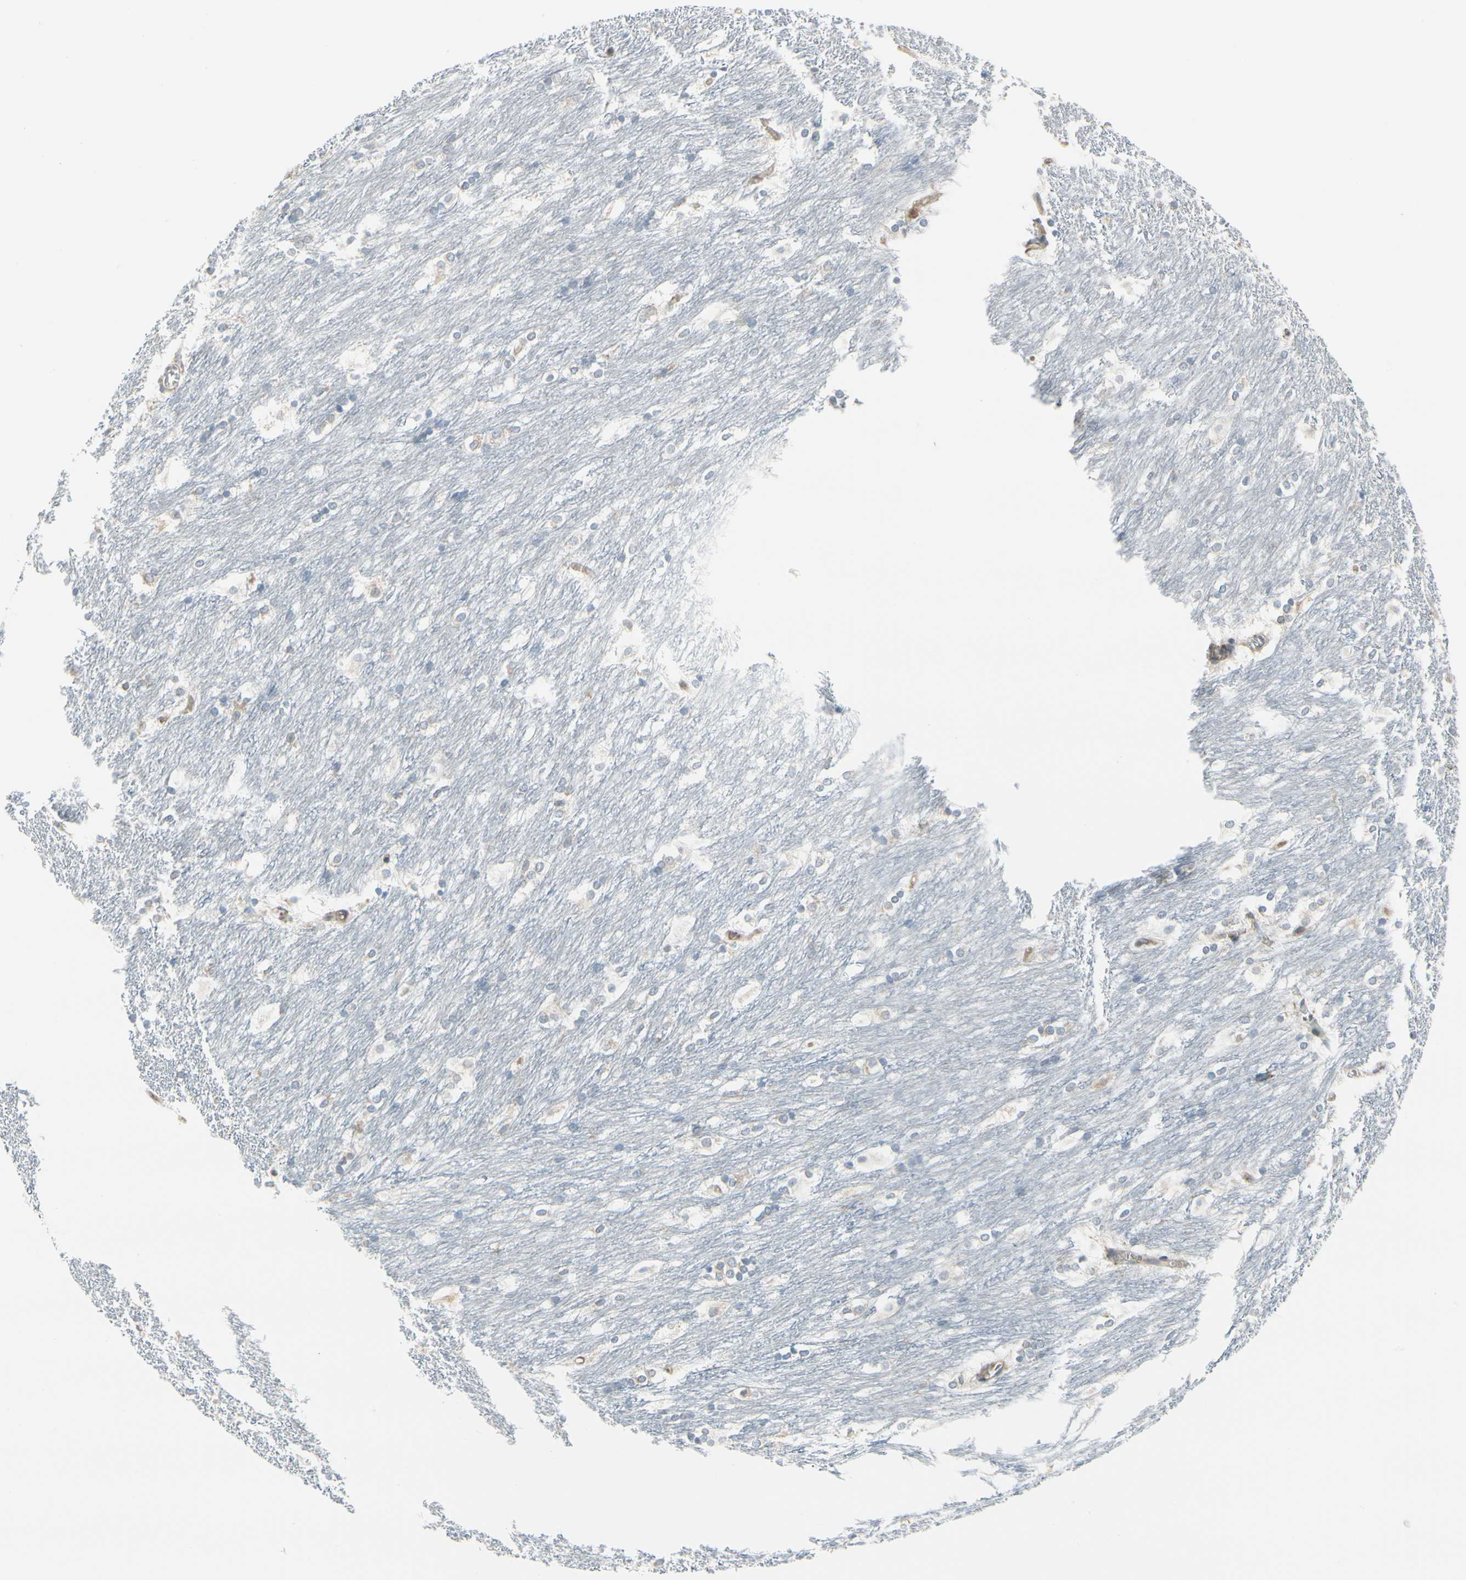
{"staining": {"intensity": "negative", "quantity": "none", "location": "none"}, "tissue": "caudate", "cell_type": "Glial cells", "image_type": "normal", "snomed": [{"axis": "morphology", "description": "Normal tissue, NOS"}, {"axis": "topography", "description": "Lateral ventricle wall"}], "caption": "An IHC histopathology image of benign caudate is shown. There is no staining in glial cells of caudate. (Brightfield microscopy of DAB IHC at high magnification).", "gene": "FNDC3A", "patient": {"sex": "female", "age": 19}}